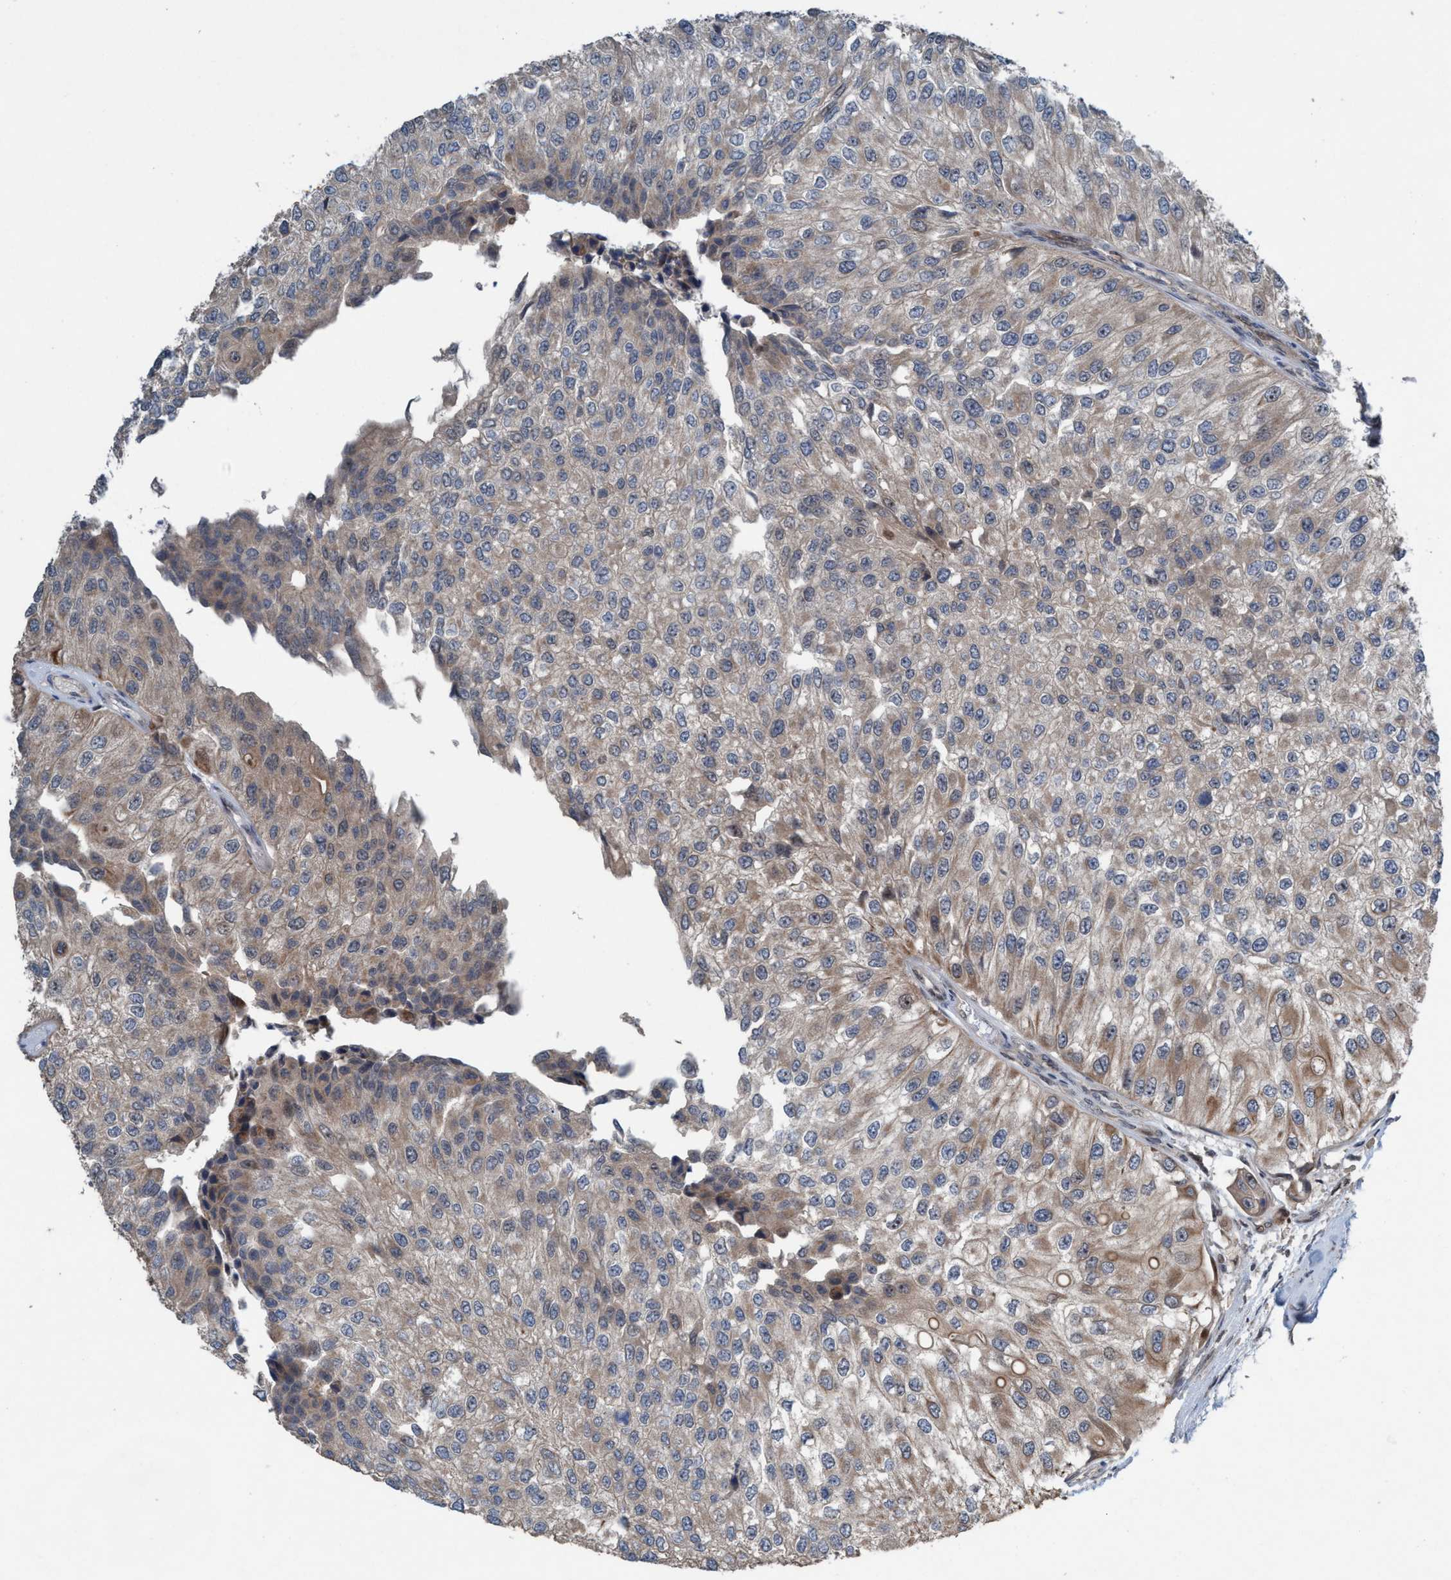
{"staining": {"intensity": "weak", "quantity": "25%-75%", "location": "cytoplasmic/membranous"}, "tissue": "urothelial cancer", "cell_type": "Tumor cells", "image_type": "cancer", "snomed": [{"axis": "morphology", "description": "Urothelial carcinoma, High grade"}, {"axis": "topography", "description": "Kidney"}, {"axis": "topography", "description": "Urinary bladder"}], "caption": "High-grade urothelial carcinoma stained with immunohistochemistry (IHC) exhibits weak cytoplasmic/membranous positivity in about 25%-75% of tumor cells.", "gene": "NISCH", "patient": {"sex": "male", "age": 77}}